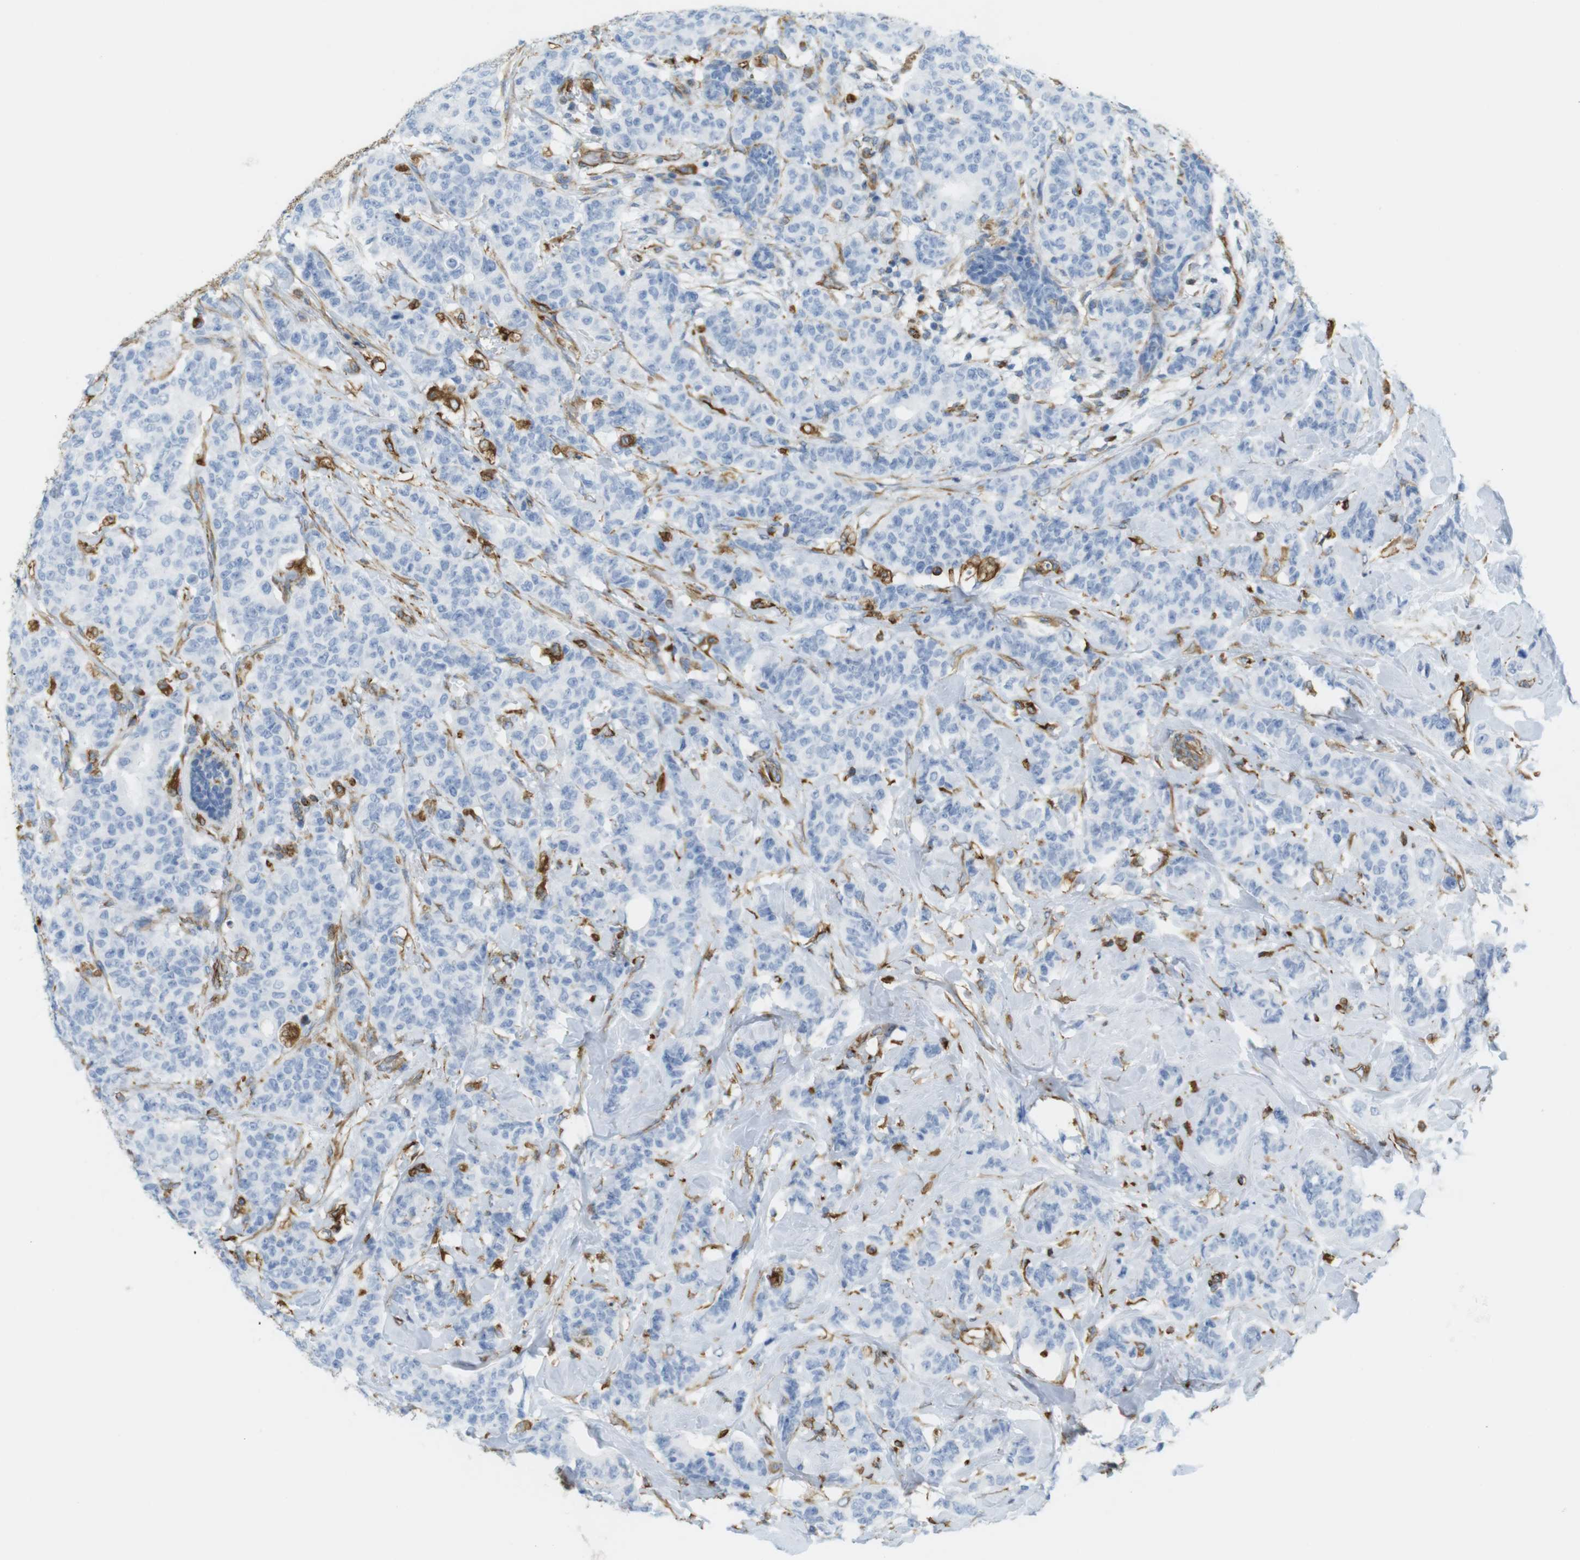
{"staining": {"intensity": "negative", "quantity": "none", "location": "none"}, "tissue": "breast cancer", "cell_type": "Tumor cells", "image_type": "cancer", "snomed": [{"axis": "morphology", "description": "Normal tissue, NOS"}, {"axis": "morphology", "description": "Duct carcinoma"}, {"axis": "topography", "description": "Breast"}], "caption": "Micrograph shows no significant protein positivity in tumor cells of breast cancer. (Stains: DAB immunohistochemistry (IHC) with hematoxylin counter stain, Microscopy: brightfield microscopy at high magnification).", "gene": "MS4A10", "patient": {"sex": "female", "age": 40}}